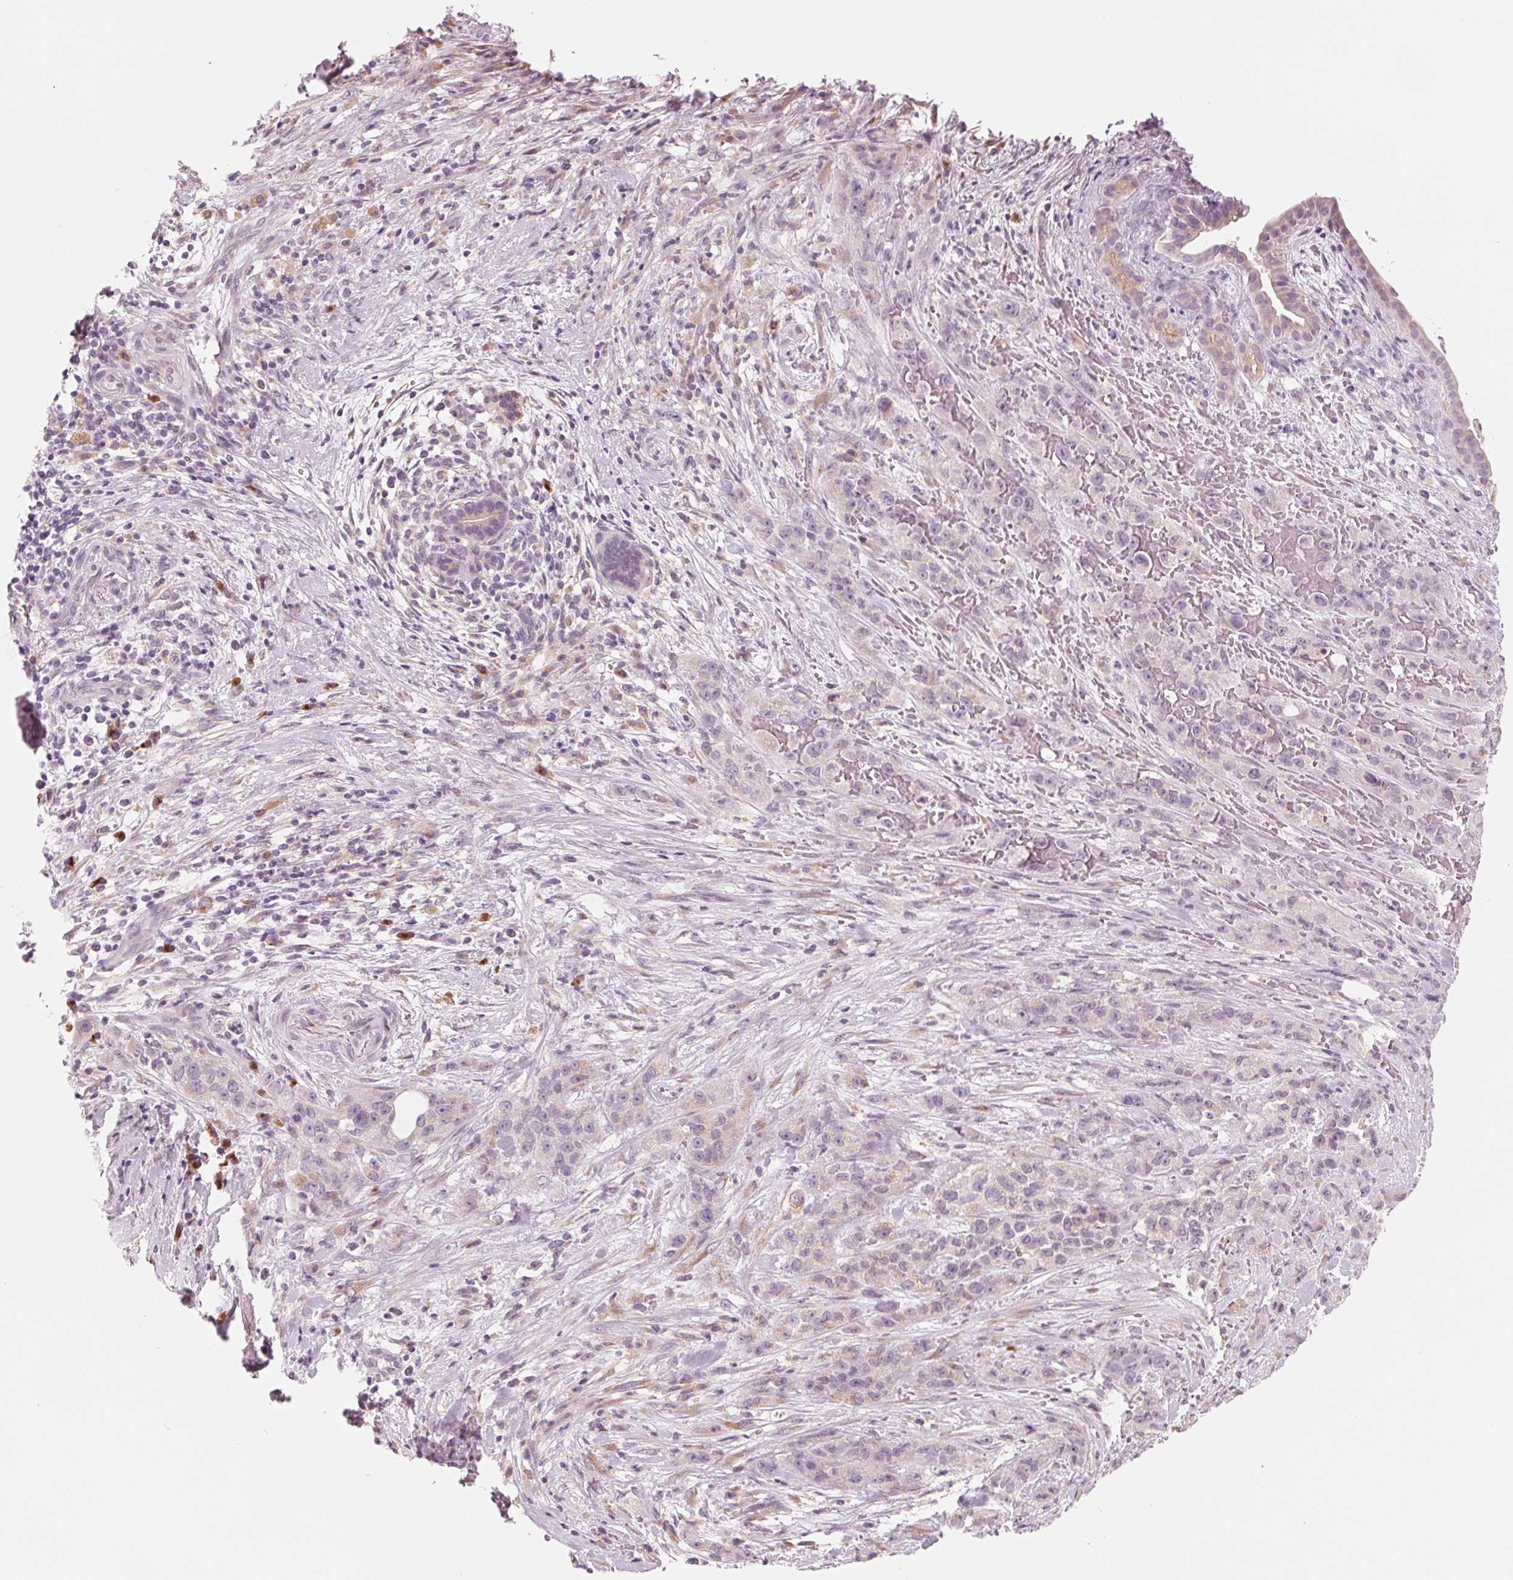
{"staining": {"intensity": "weak", "quantity": "<25%", "location": "cytoplasmic/membranous"}, "tissue": "pancreatic cancer", "cell_type": "Tumor cells", "image_type": "cancer", "snomed": [{"axis": "morphology", "description": "Adenocarcinoma, NOS"}, {"axis": "topography", "description": "Pancreas"}], "caption": "Immunohistochemistry (IHC) micrograph of neoplastic tissue: human pancreatic adenocarcinoma stained with DAB demonstrates no significant protein positivity in tumor cells.", "gene": "IL9R", "patient": {"sex": "male", "age": 44}}